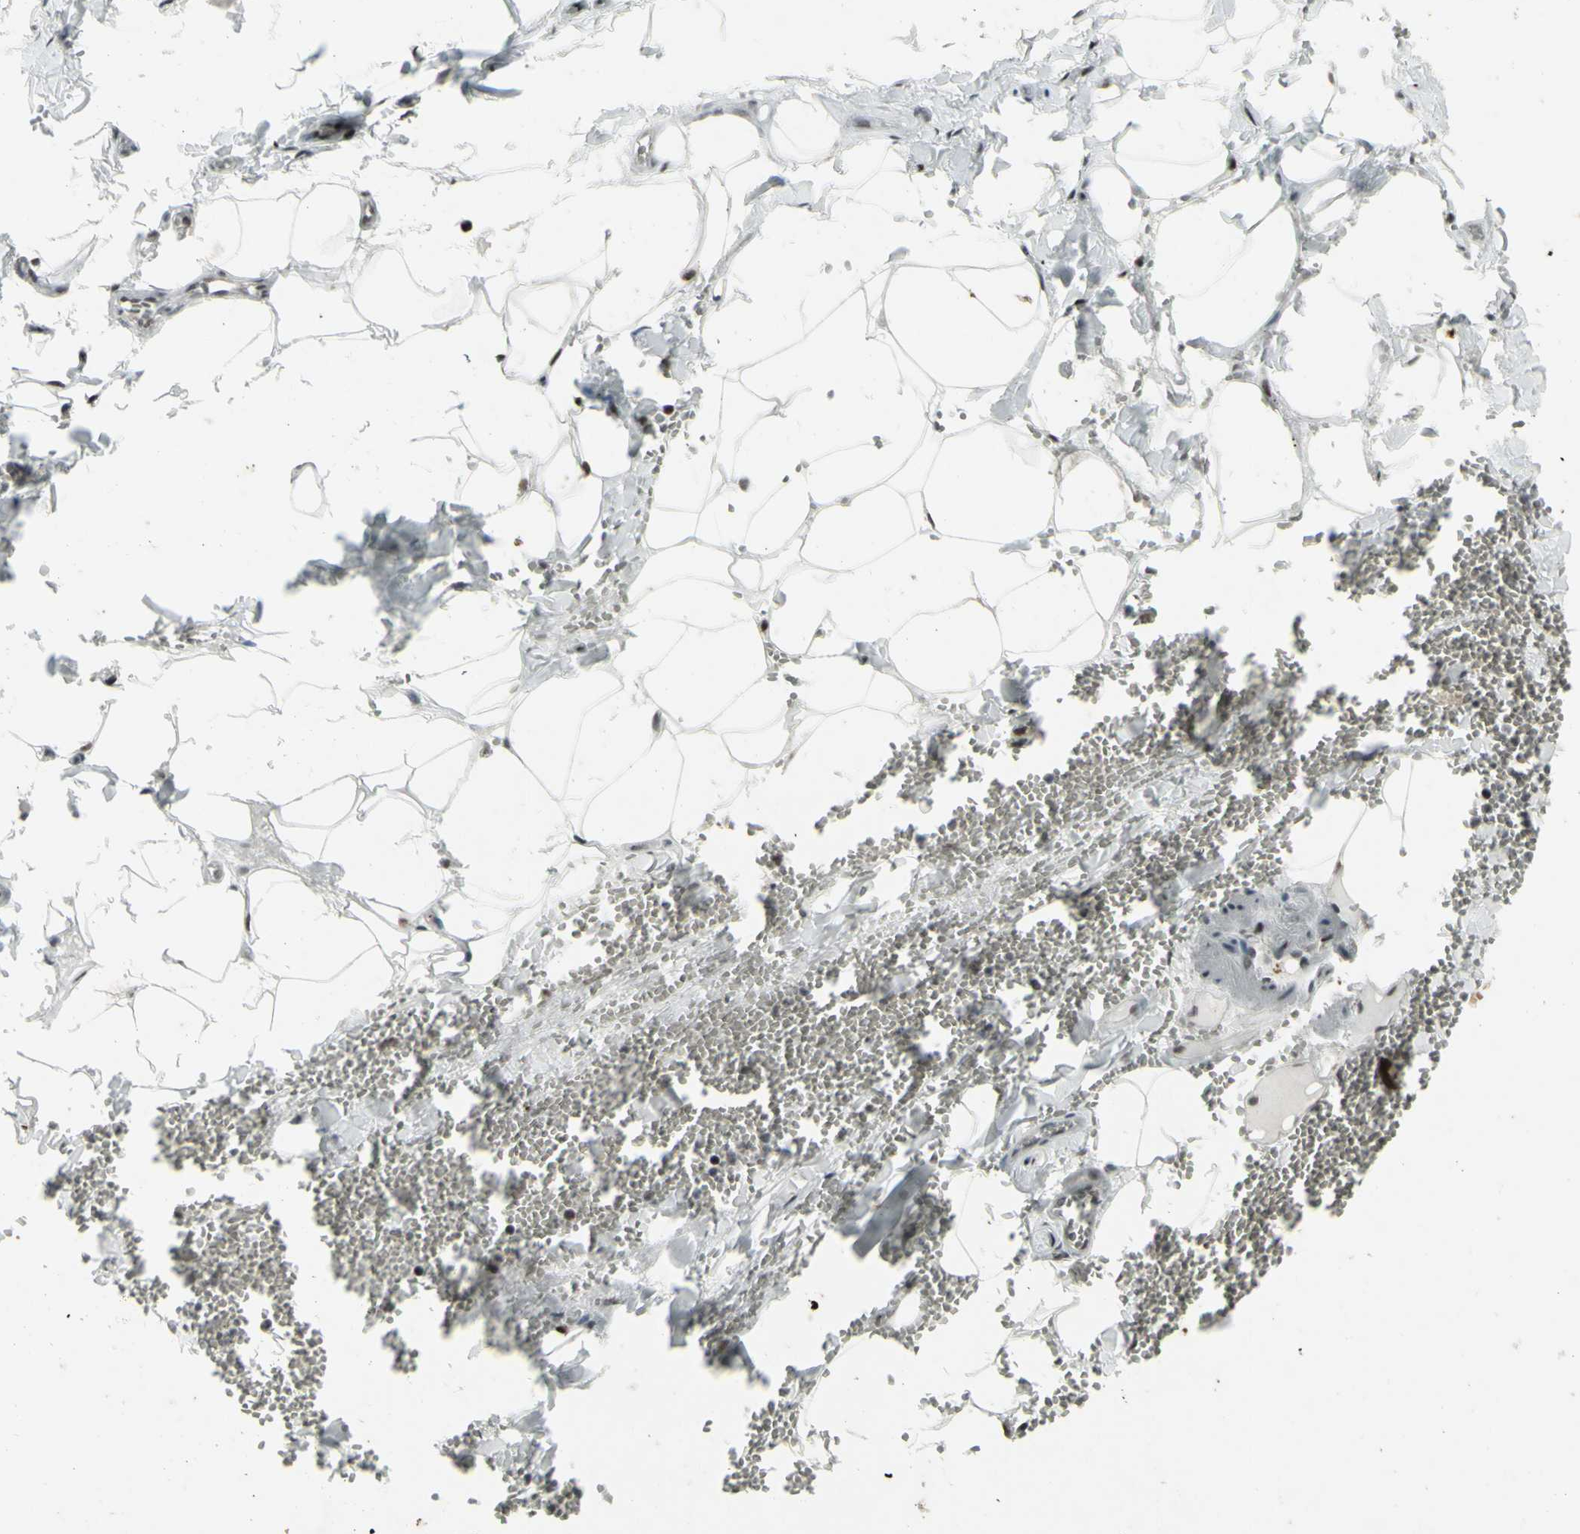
{"staining": {"intensity": "strong", "quantity": ">75%", "location": "nuclear"}, "tissue": "adipose tissue", "cell_type": "Adipocytes", "image_type": "normal", "snomed": [{"axis": "morphology", "description": "Normal tissue, NOS"}, {"axis": "topography", "description": "Adipose tissue"}, {"axis": "topography", "description": "Peripheral nerve tissue"}], "caption": "Adipocytes reveal high levels of strong nuclear positivity in about >75% of cells in unremarkable adipose tissue.", "gene": "SUPT6H", "patient": {"sex": "male", "age": 52}}